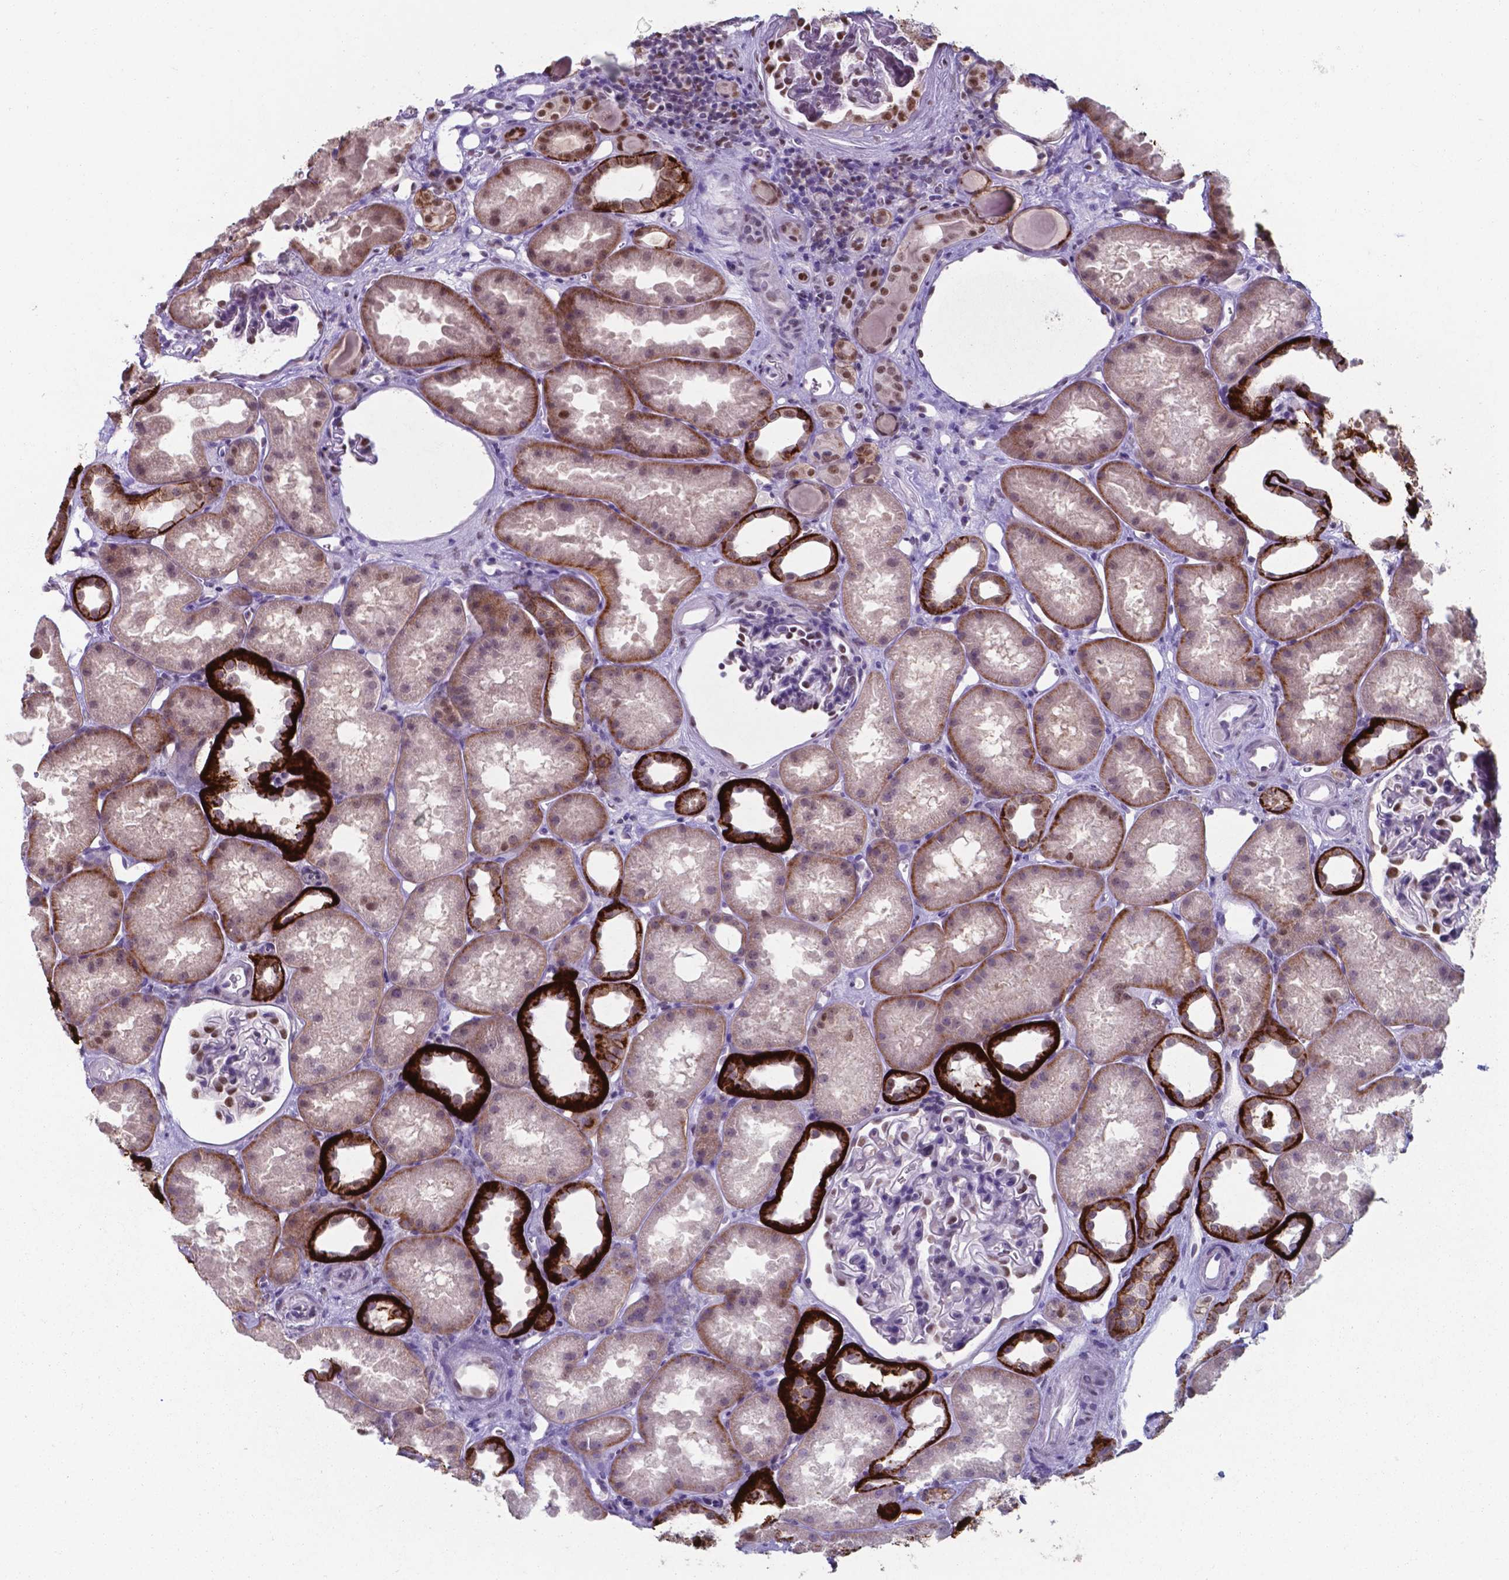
{"staining": {"intensity": "negative", "quantity": "none", "location": "none"}, "tissue": "kidney", "cell_type": "Cells in glomeruli", "image_type": "normal", "snomed": [{"axis": "morphology", "description": "Normal tissue, NOS"}, {"axis": "topography", "description": "Kidney"}], "caption": "Image shows no protein expression in cells in glomeruli of normal kidney. (Stains: DAB immunohistochemistry (IHC) with hematoxylin counter stain, Microscopy: brightfield microscopy at high magnification).", "gene": "UBE2E2", "patient": {"sex": "male", "age": 61}}